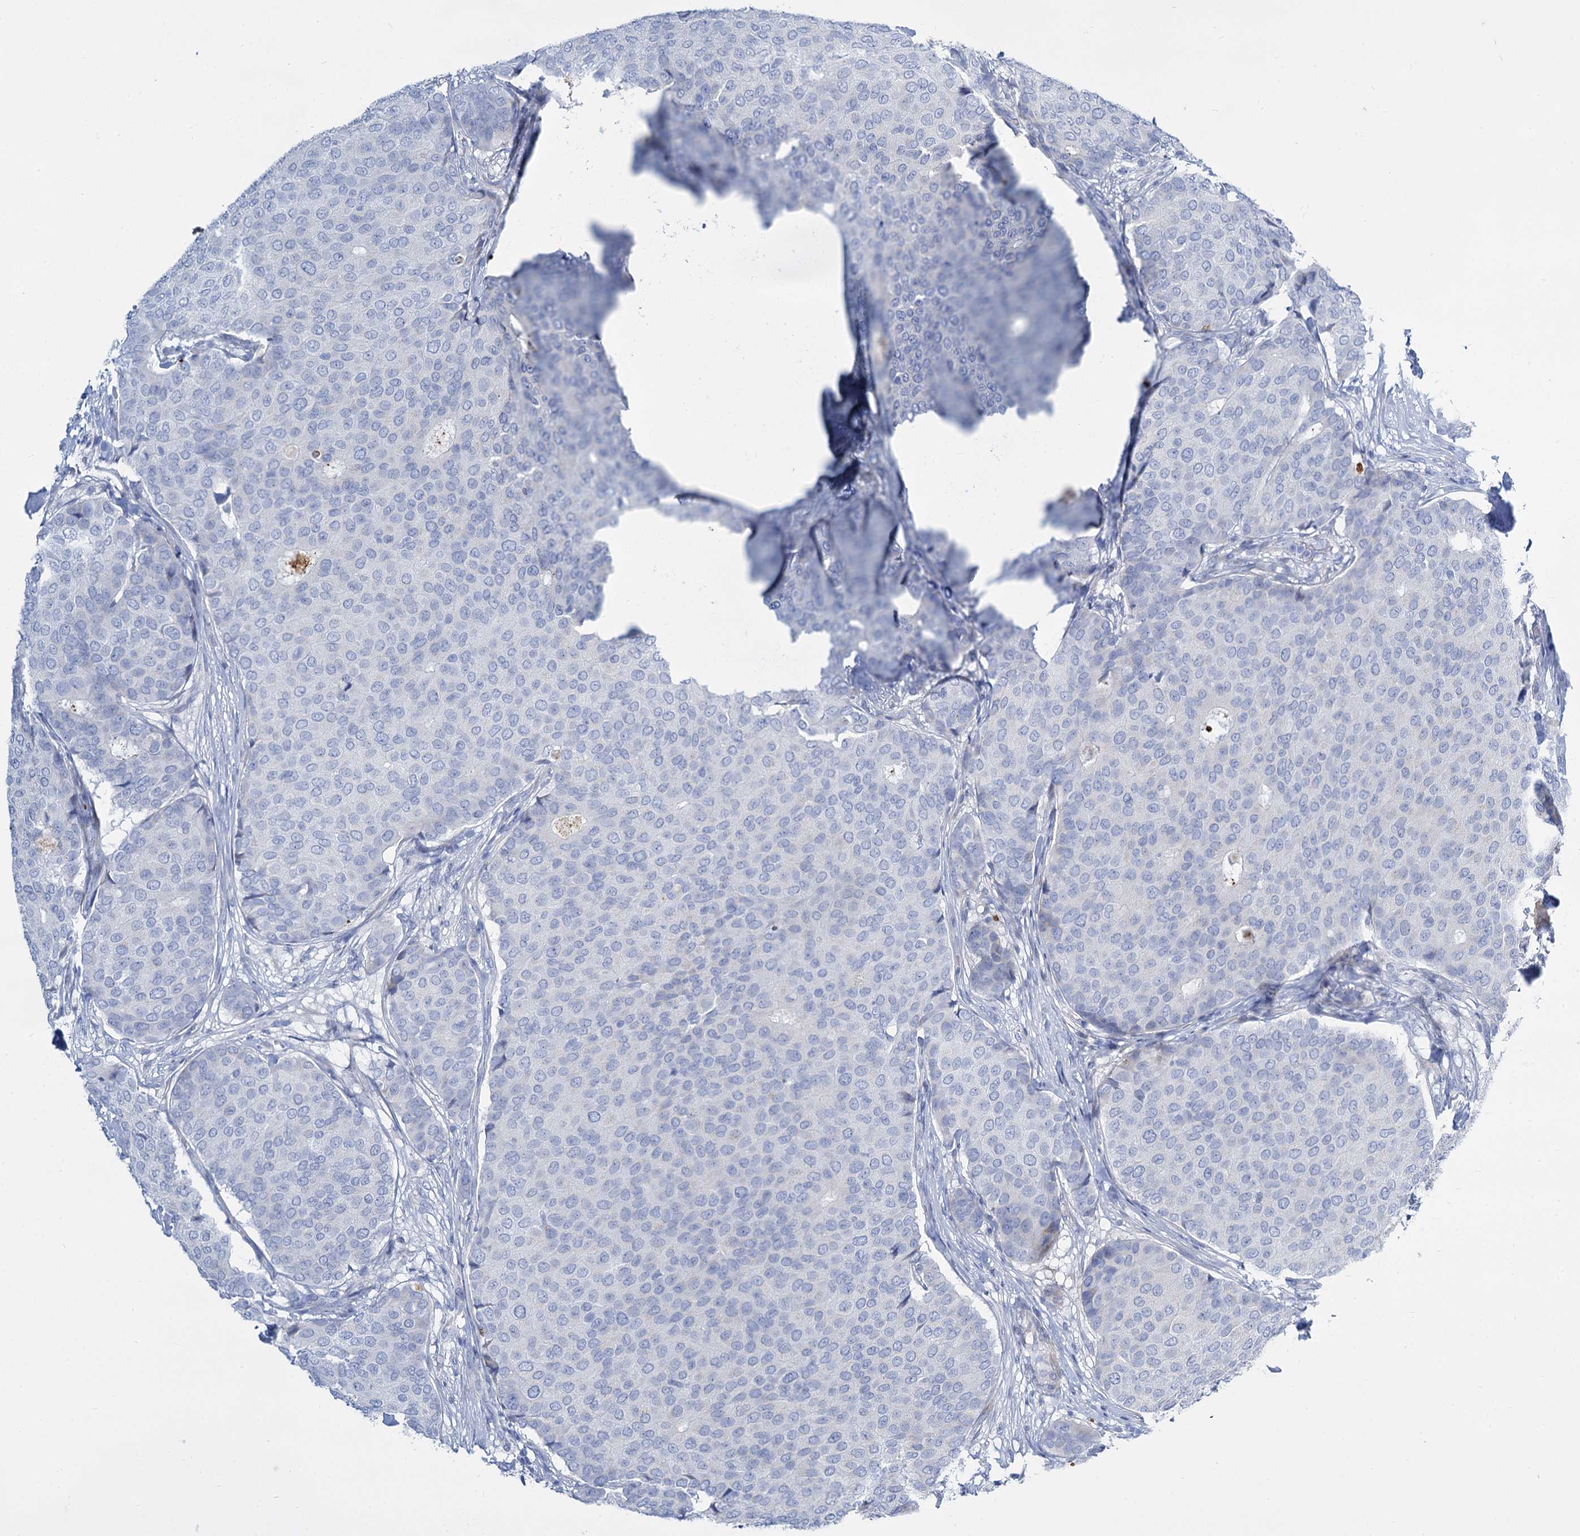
{"staining": {"intensity": "negative", "quantity": "none", "location": "none"}, "tissue": "breast cancer", "cell_type": "Tumor cells", "image_type": "cancer", "snomed": [{"axis": "morphology", "description": "Duct carcinoma"}, {"axis": "topography", "description": "Breast"}], "caption": "A histopathology image of human breast infiltrating ductal carcinoma is negative for staining in tumor cells.", "gene": "TRIM77", "patient": {"sex": "female", "age": 75}}